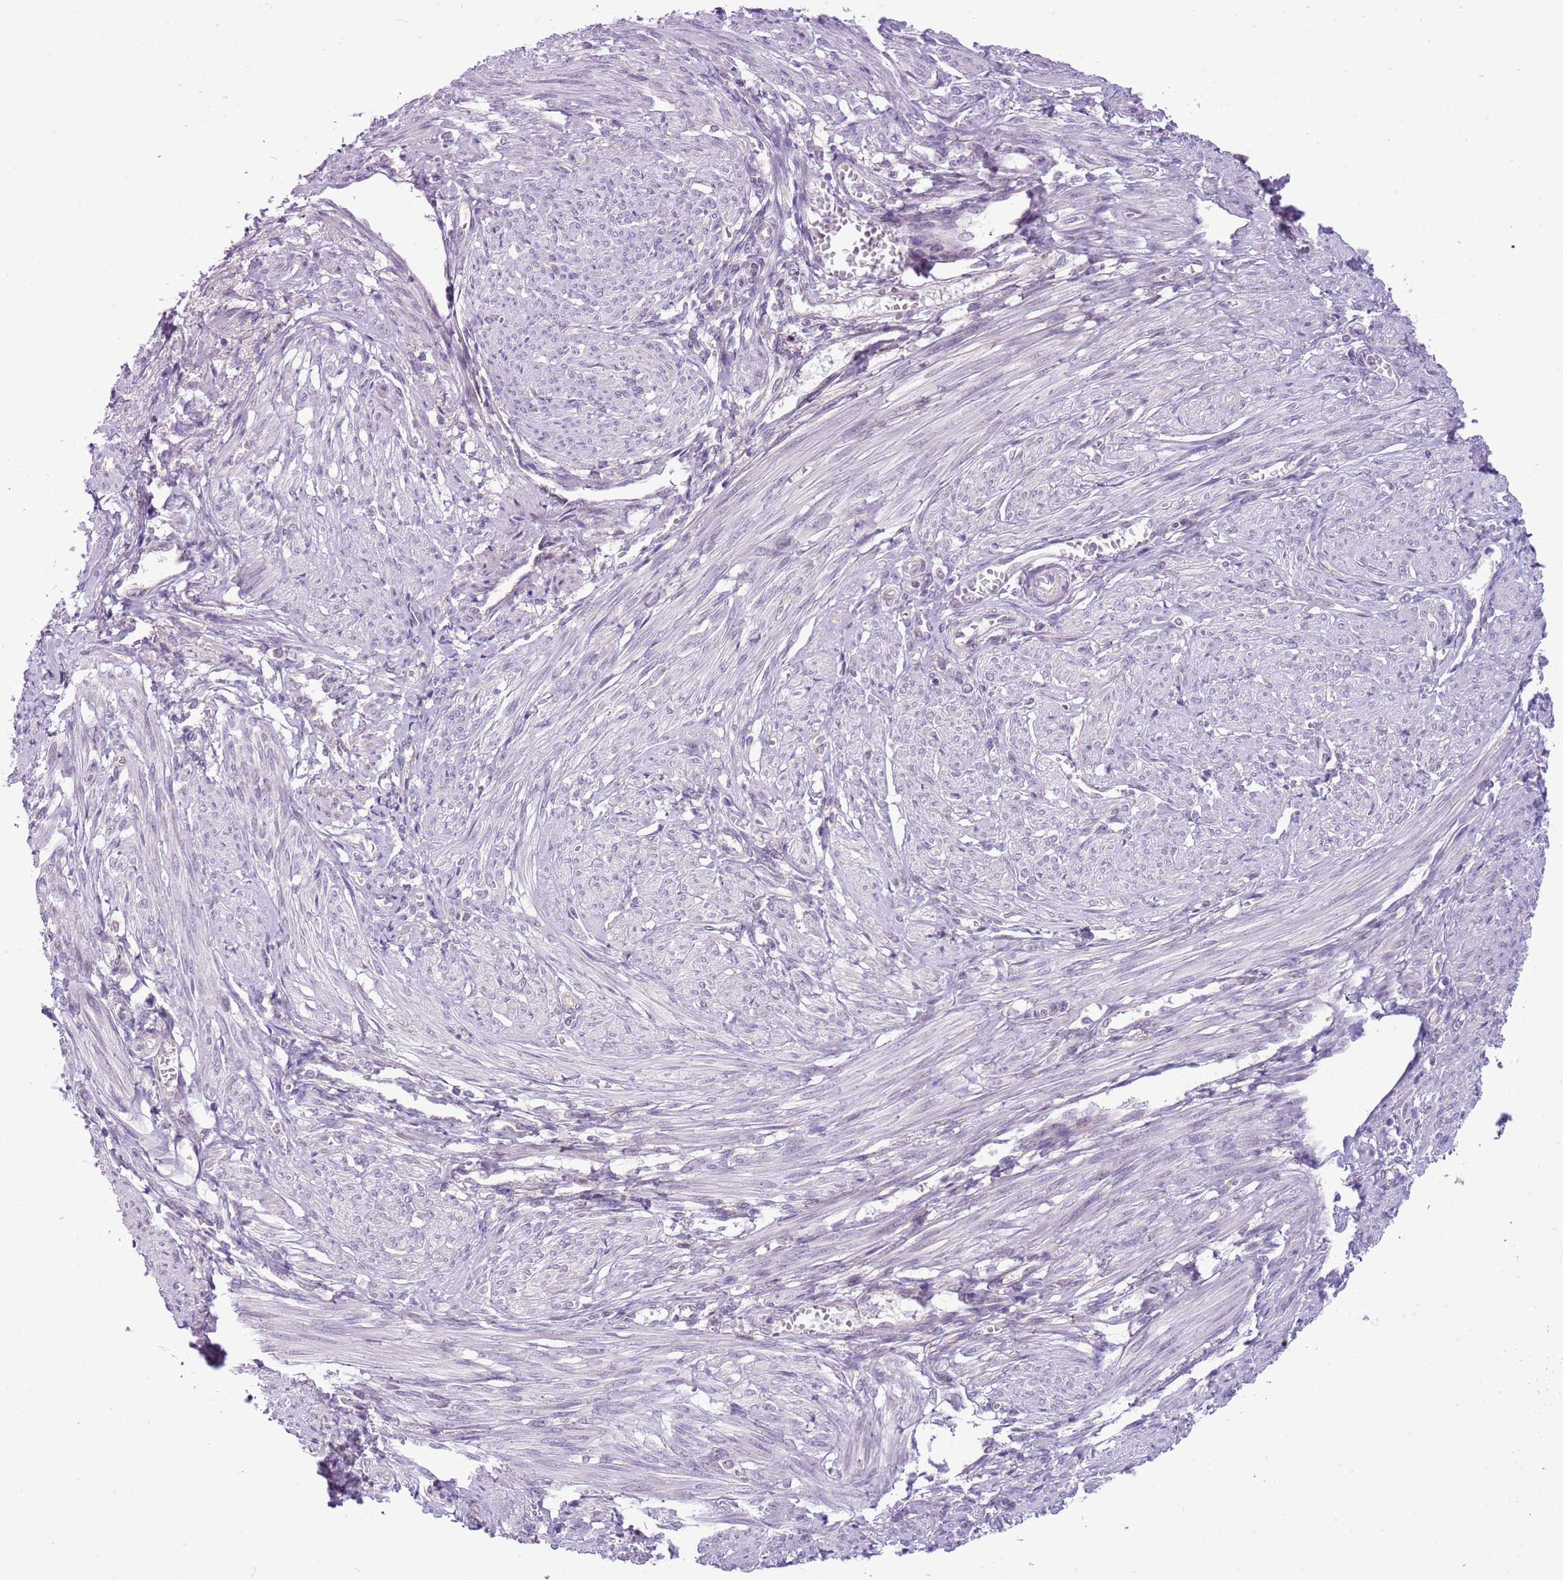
{"staining": {"intensity": "negative", "quantity": "none", "location": "none"}, "tissue": "smooth muscle", "cell_type": "Smooth muscle cells", "image_type": "normal", "snomed": [{"axis": "morphology", "description": "Normal tissue, NOS"}, {"axis": "topography", "description": "Smooth muscle"}], "caption": "Human smooth muscle stained for a protein using immunohistochemistry (IHC) shows no staining in smooth muscle cells.", "gene": "FAM120C", "patient": {"sex": "female", "age": 39}}